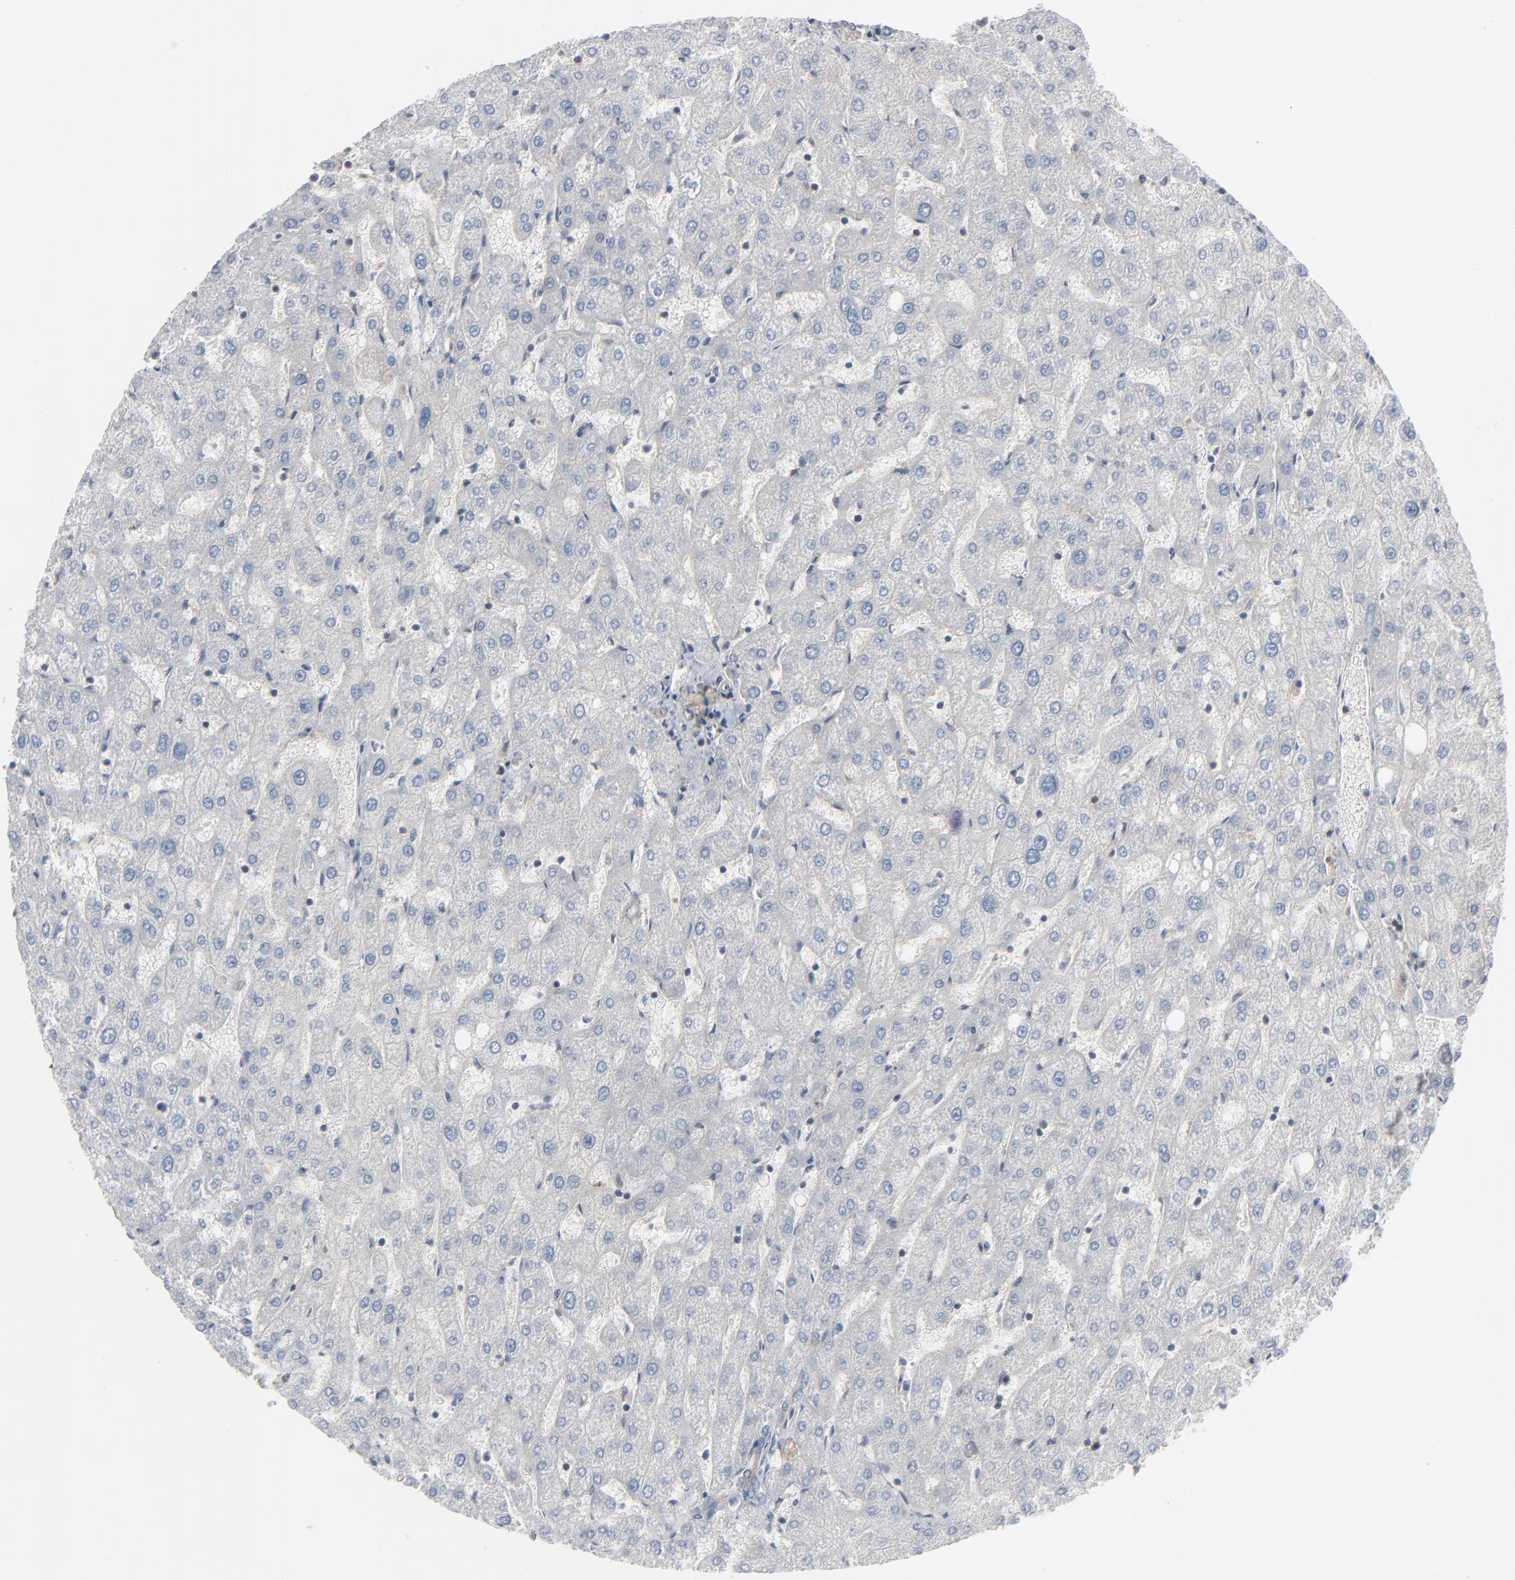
{"staining": {"intensity": "negative", "quantity": "none", "location": "none"}, "tissue": "liver", "cell_type": "Cholangiocytes", "image_type": "normal", "snomed": [{"axis": "morphology", "description": "Normal tissue, NOS"}, {"axis": "topography", "description": "Liver"}], "caption": "DAB immunohistochemical staining of normal human liver exhibits no significant positivity in cholangiocytes.", "gene": "OPTN", "patient": {"sex": "male", "age": 67}}